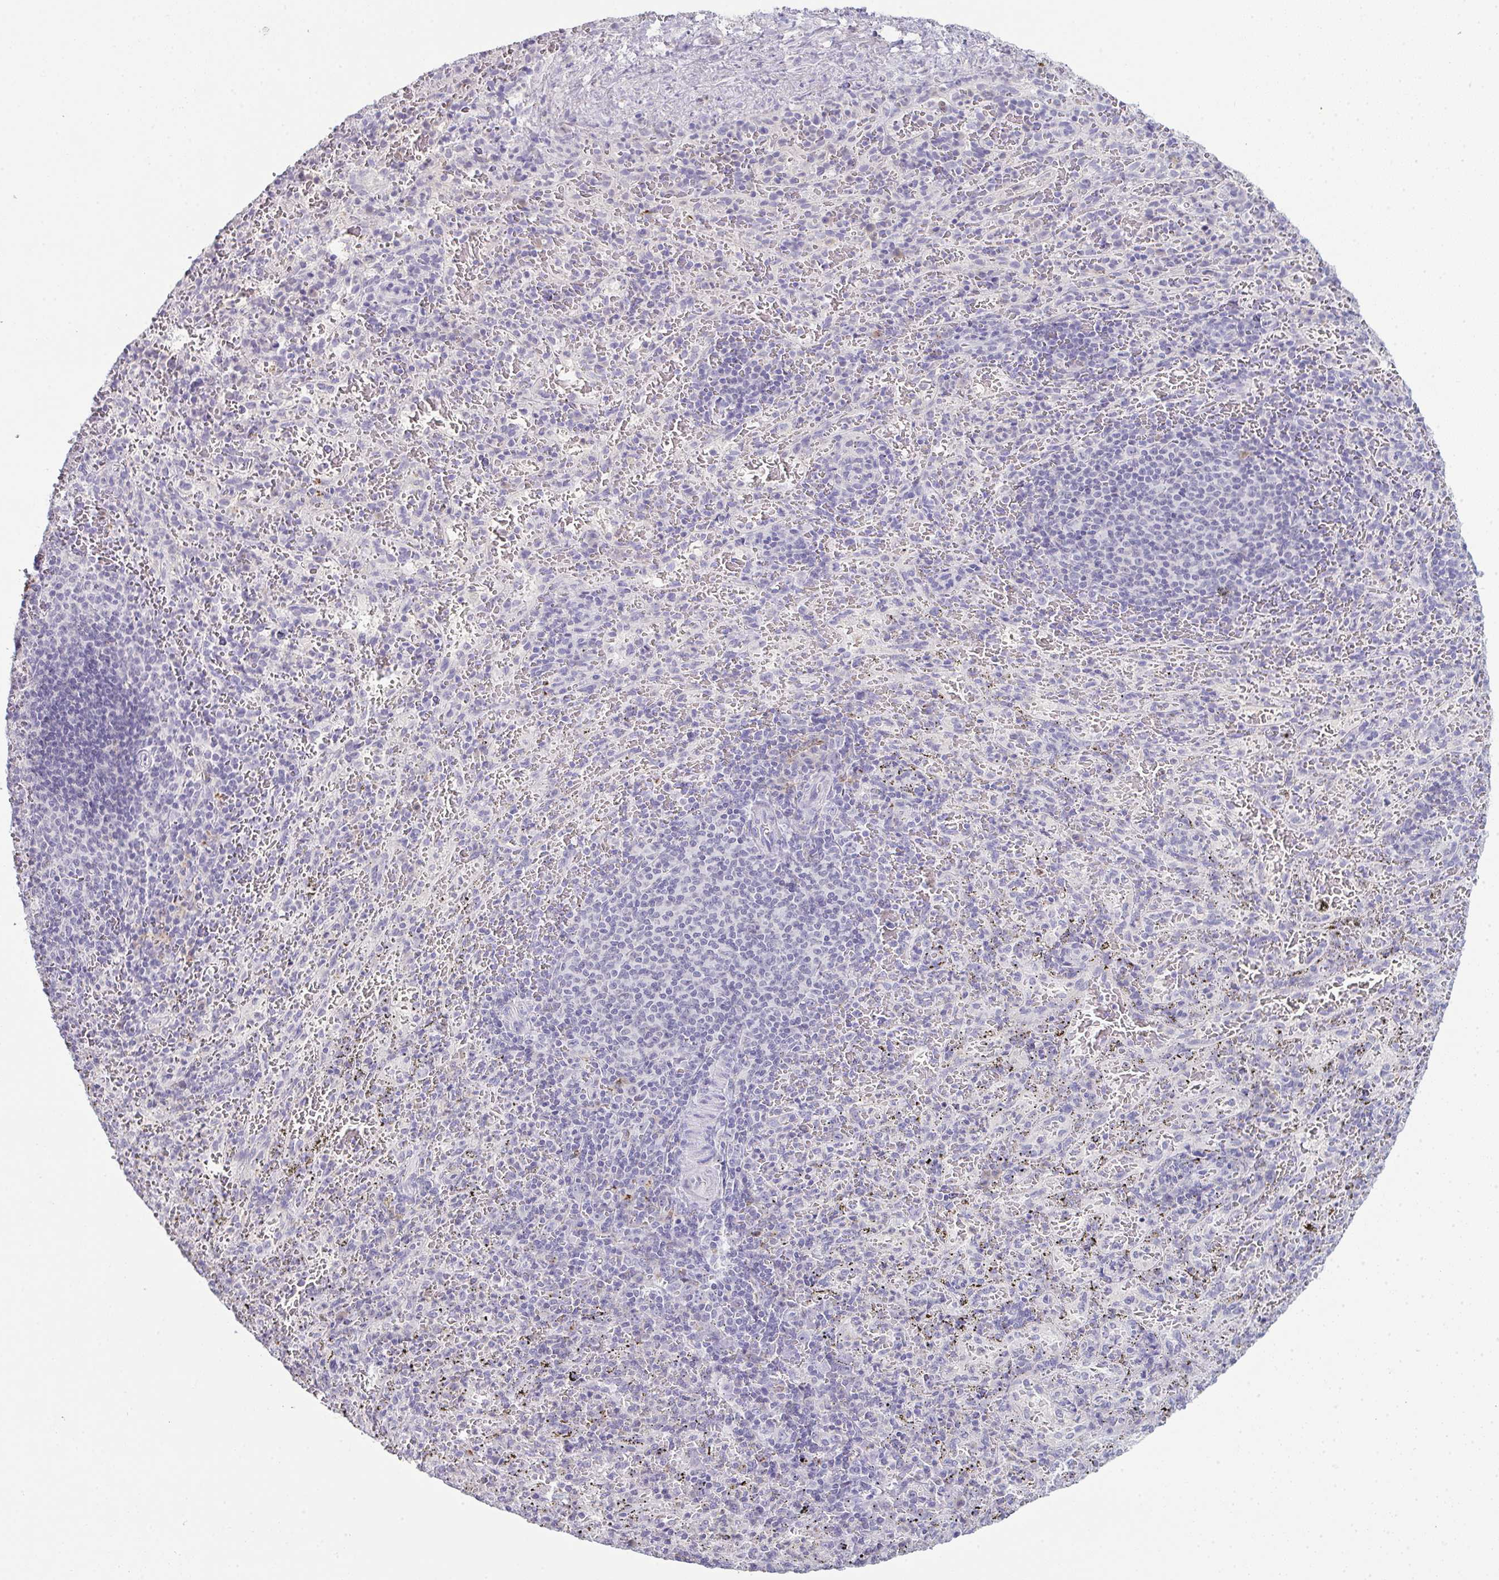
{"staining": {"intensity": "negative", "quantity": "none", "location": "none"}, "tissue": "spleen", "cell_type": "Cells in red pulp", "image_type": "normal", "snomed": [{"axis": "morphology", "description": "Normal tissue, NOS"}, {"axis": "topography", "description": "Spleen"}], "caption": "The histopathology image reveals no staining of cells in red pulp in unremarkable spleen. (Immunohistochemistry (ihc), brightfield microscopy, high magnification).", "gene": "ADAM21", "patient": {"sex": "male", "age": 57}}